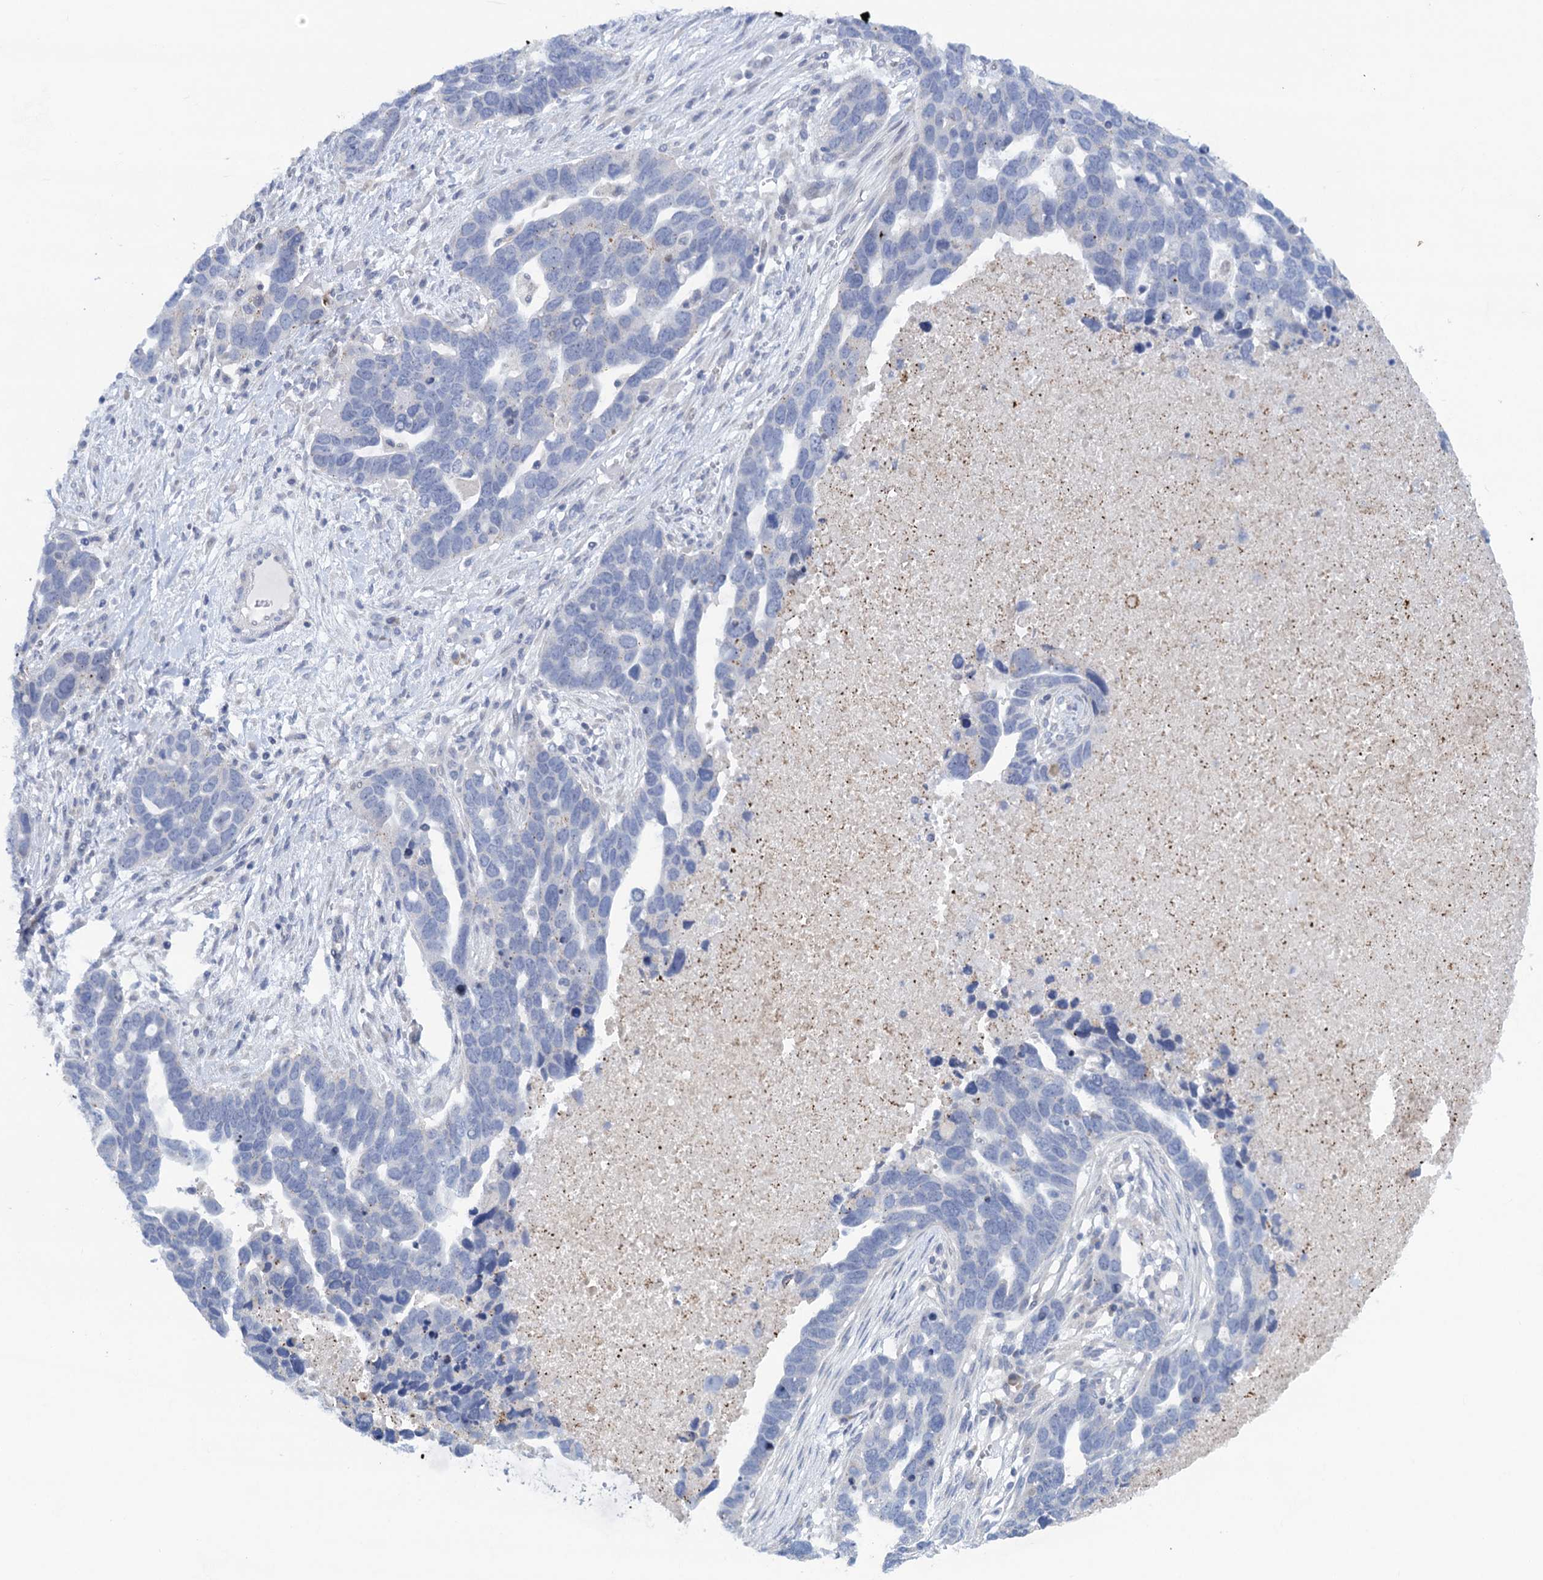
{"staining": {"intensity": "negative", "quantity": "none", "location": "none"}, "tissue": "ovarian cancer", "cell_type": "Tumor cells", "image_type": "cancer", "snomed": [{"axis": "morphology", "description": "Cystadenocarcinoma, serous, NOS"}, {"axis": "topography", "description": "Ovary"}], "caption": "There is no significant staining in tumor cells of ovarian cancer.", "gene": "QPCTL", "patient": {"sex": "female", "age": 54}}